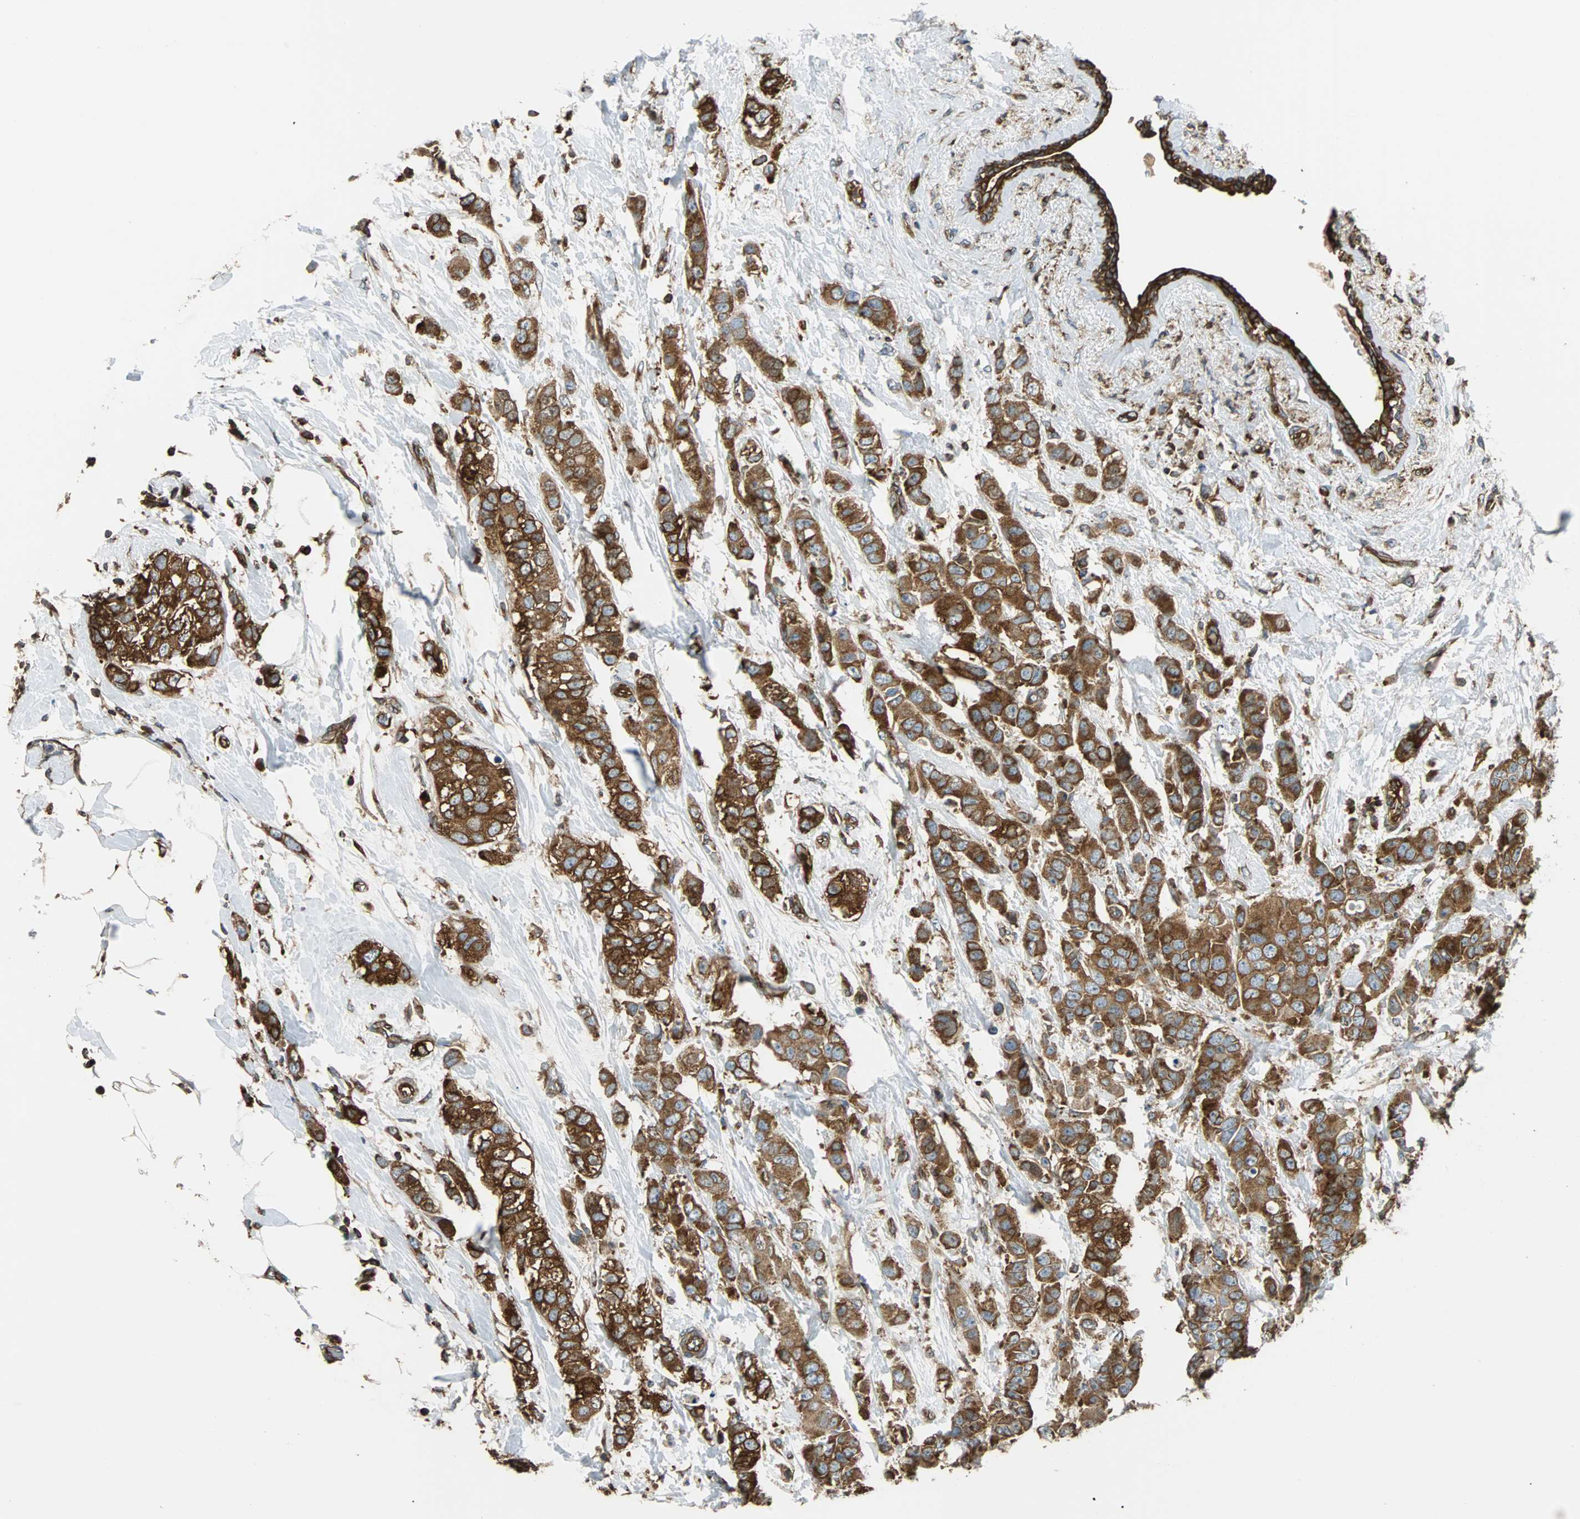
{"staining": {"intensity": "strong", "quantity": ">75%", "location": "cytoplasmic/membranous"}, "tissue": "breast cancer", "cell_type": "Tumor cells", "image_type": "cancer", "snomed": [{"axis": "morphology", "description": "Normal tissue, NOS"}, {"axis": "morphology", "description": "Duct carcinoma"}, {"axis": "topography", "description": "Breast"}], "caption": "A high-resolution image shows IHC staining of intraductal carcinoma (breast), which shows strong cytoplasmic/membranous positivity in approximately >75% of tumor cells. Immunohistochemistry stains the protein of interest in brown and the nuclei are stained blue.", "gene": "RELA", "patient": {"sex": "female", "age": 50}}